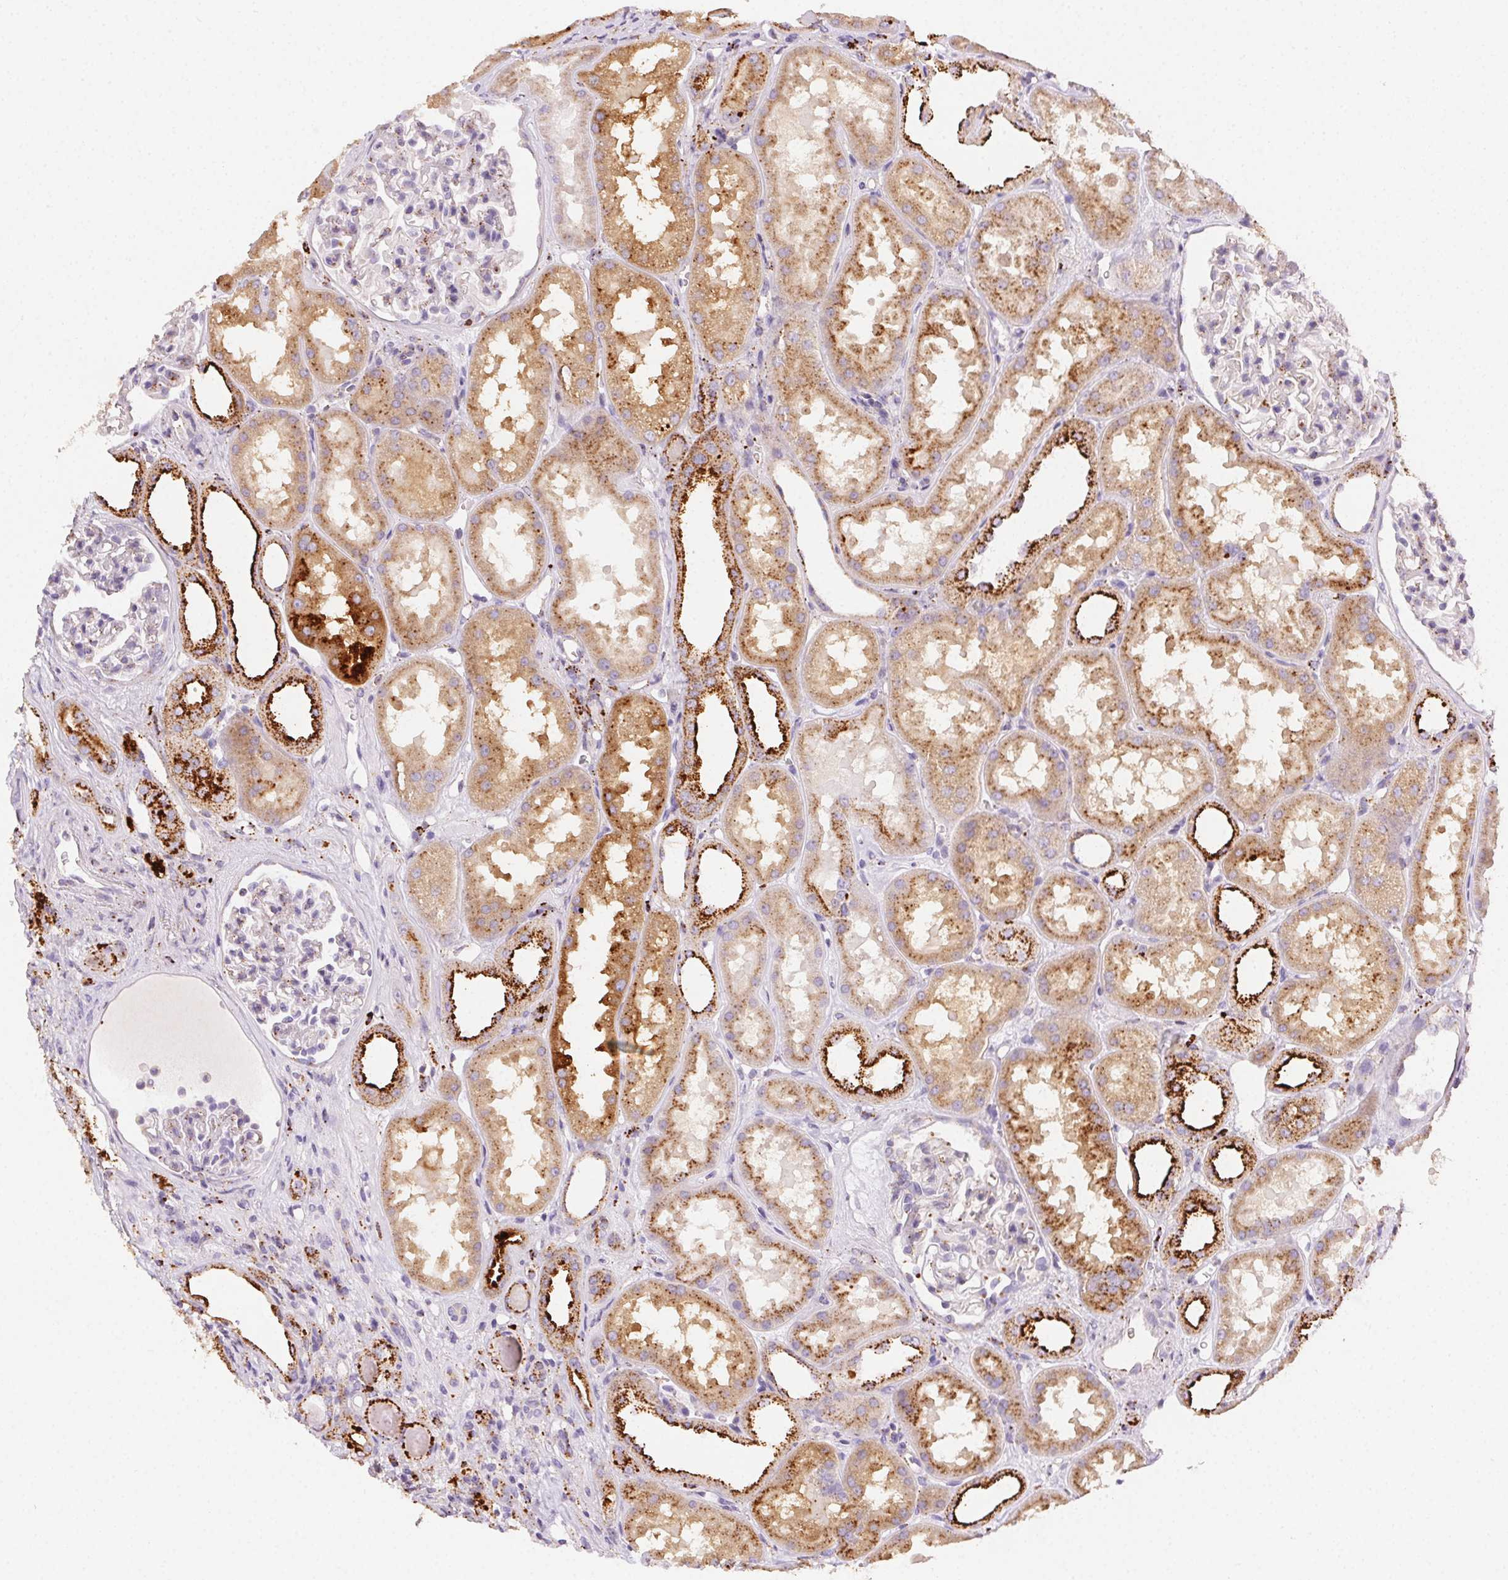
{"staining": {"intensity": "negative", "quantity": "none", "location": "none"}, "tissue": "kidney", "cell_type": "Cells in glomeruli", "image_type": "normal", "snomed": [{"axis": "morphology", "description": "Normal tissue, NOS"}, {"axis": "topography", "description": "Kidney"}], "caption": "An IHC histopathology image of unremarkable kidney is shown. There is no staining in cells in glomeruli of kidney. (DAB IHC, high magnification).", "gene": "SCPEP1", "patient": {"sex": "male", "age": 61}}